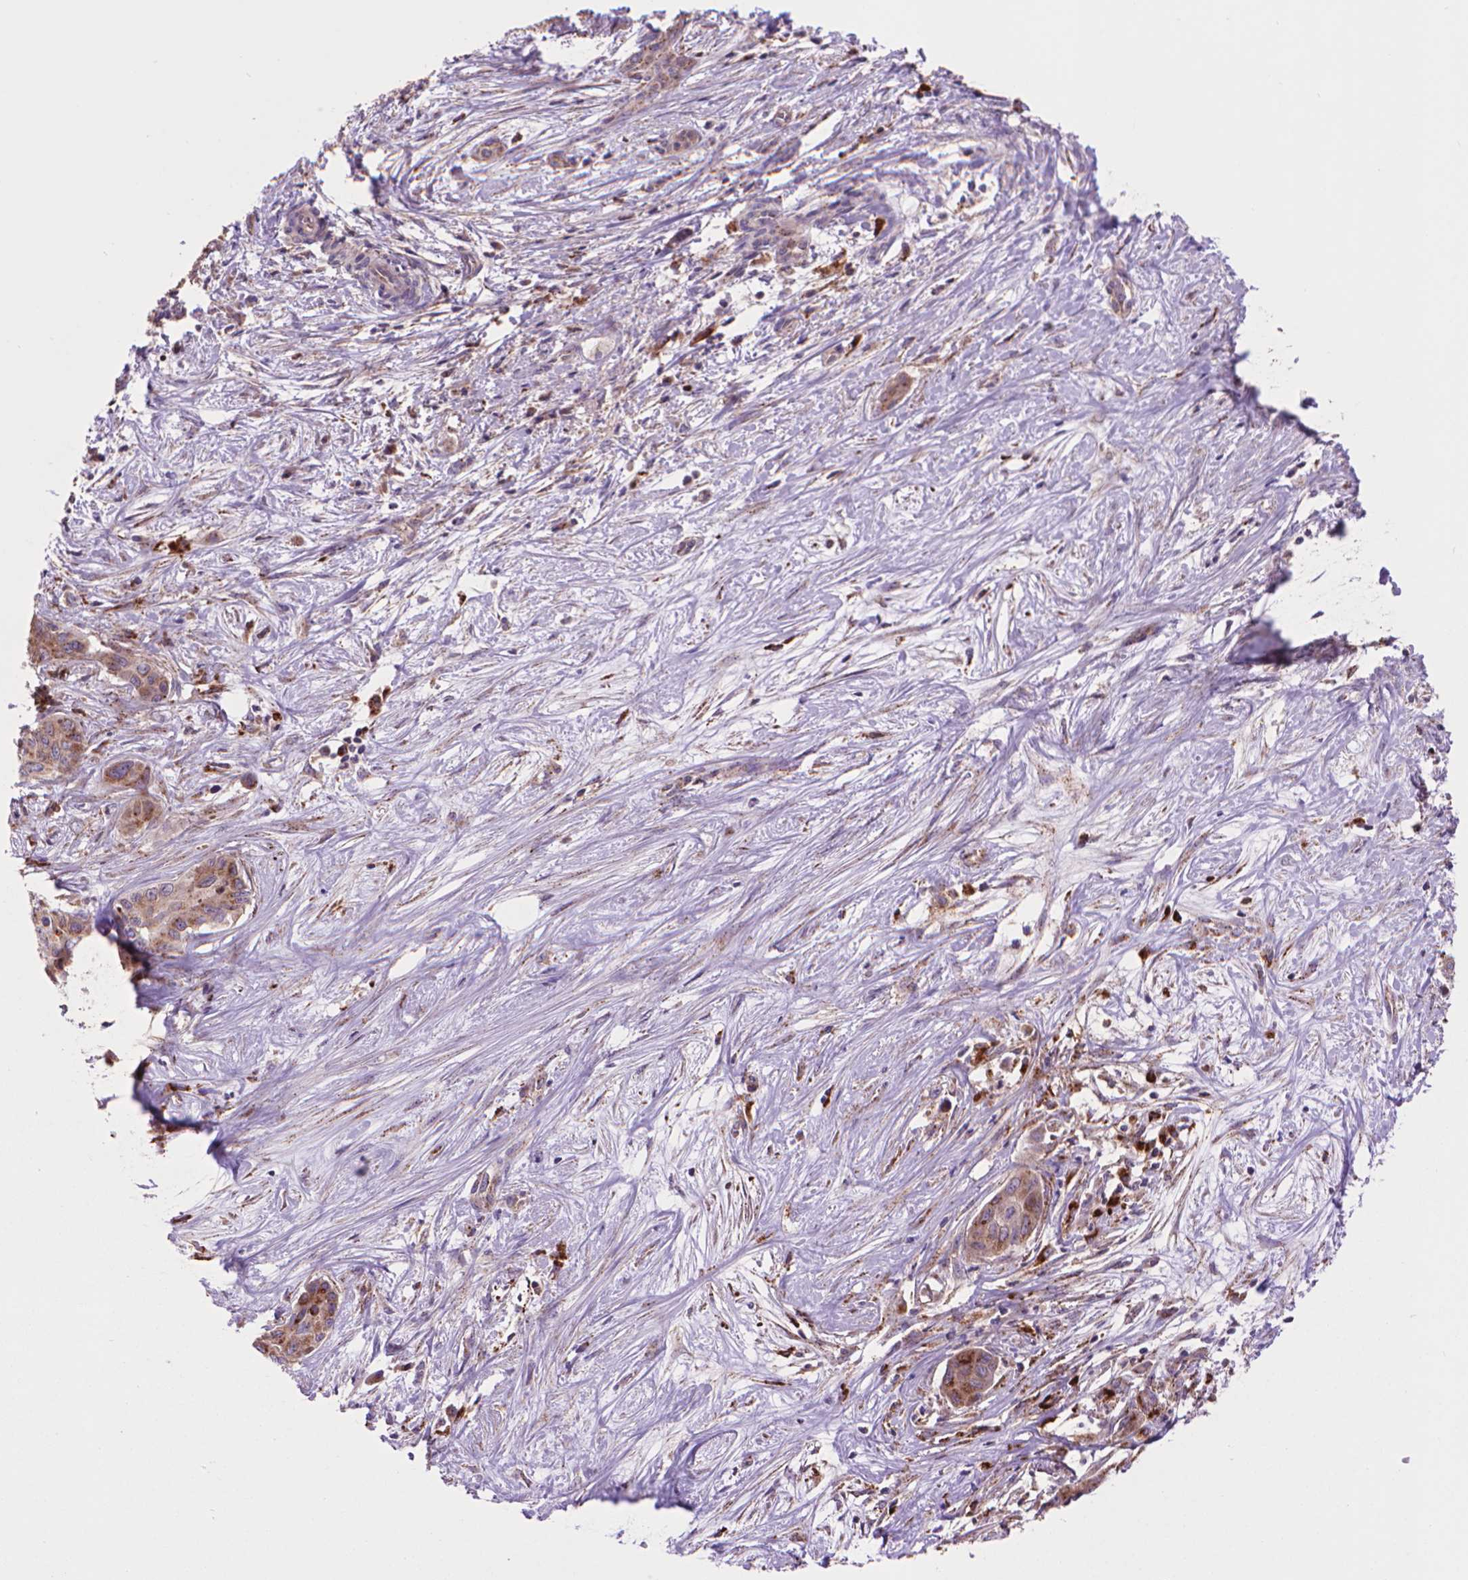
{"staining": {"intensity": "strong", "quantity": ">75%", "location": "cytoplasmic/membranous"}, "tissue": "liver cancer", "cell_type": "Tumor cells", "image_type": "cancer", "snomed": [{"axis": "morphology", "description": "Cholangiocarcinoma"}, {"axis": "topography", "description": "Liver"}], "caption": "DAB (3,3'-diaminobenzidine) immunohistochemical staining of cholangiocarcinoma (liver) demonstrates strong cytoplasmic/membranous protein positivity in approximately >75% of tumor cells.", "gene": "GLB1", "patient": {"sex": "female", "age": 65}}